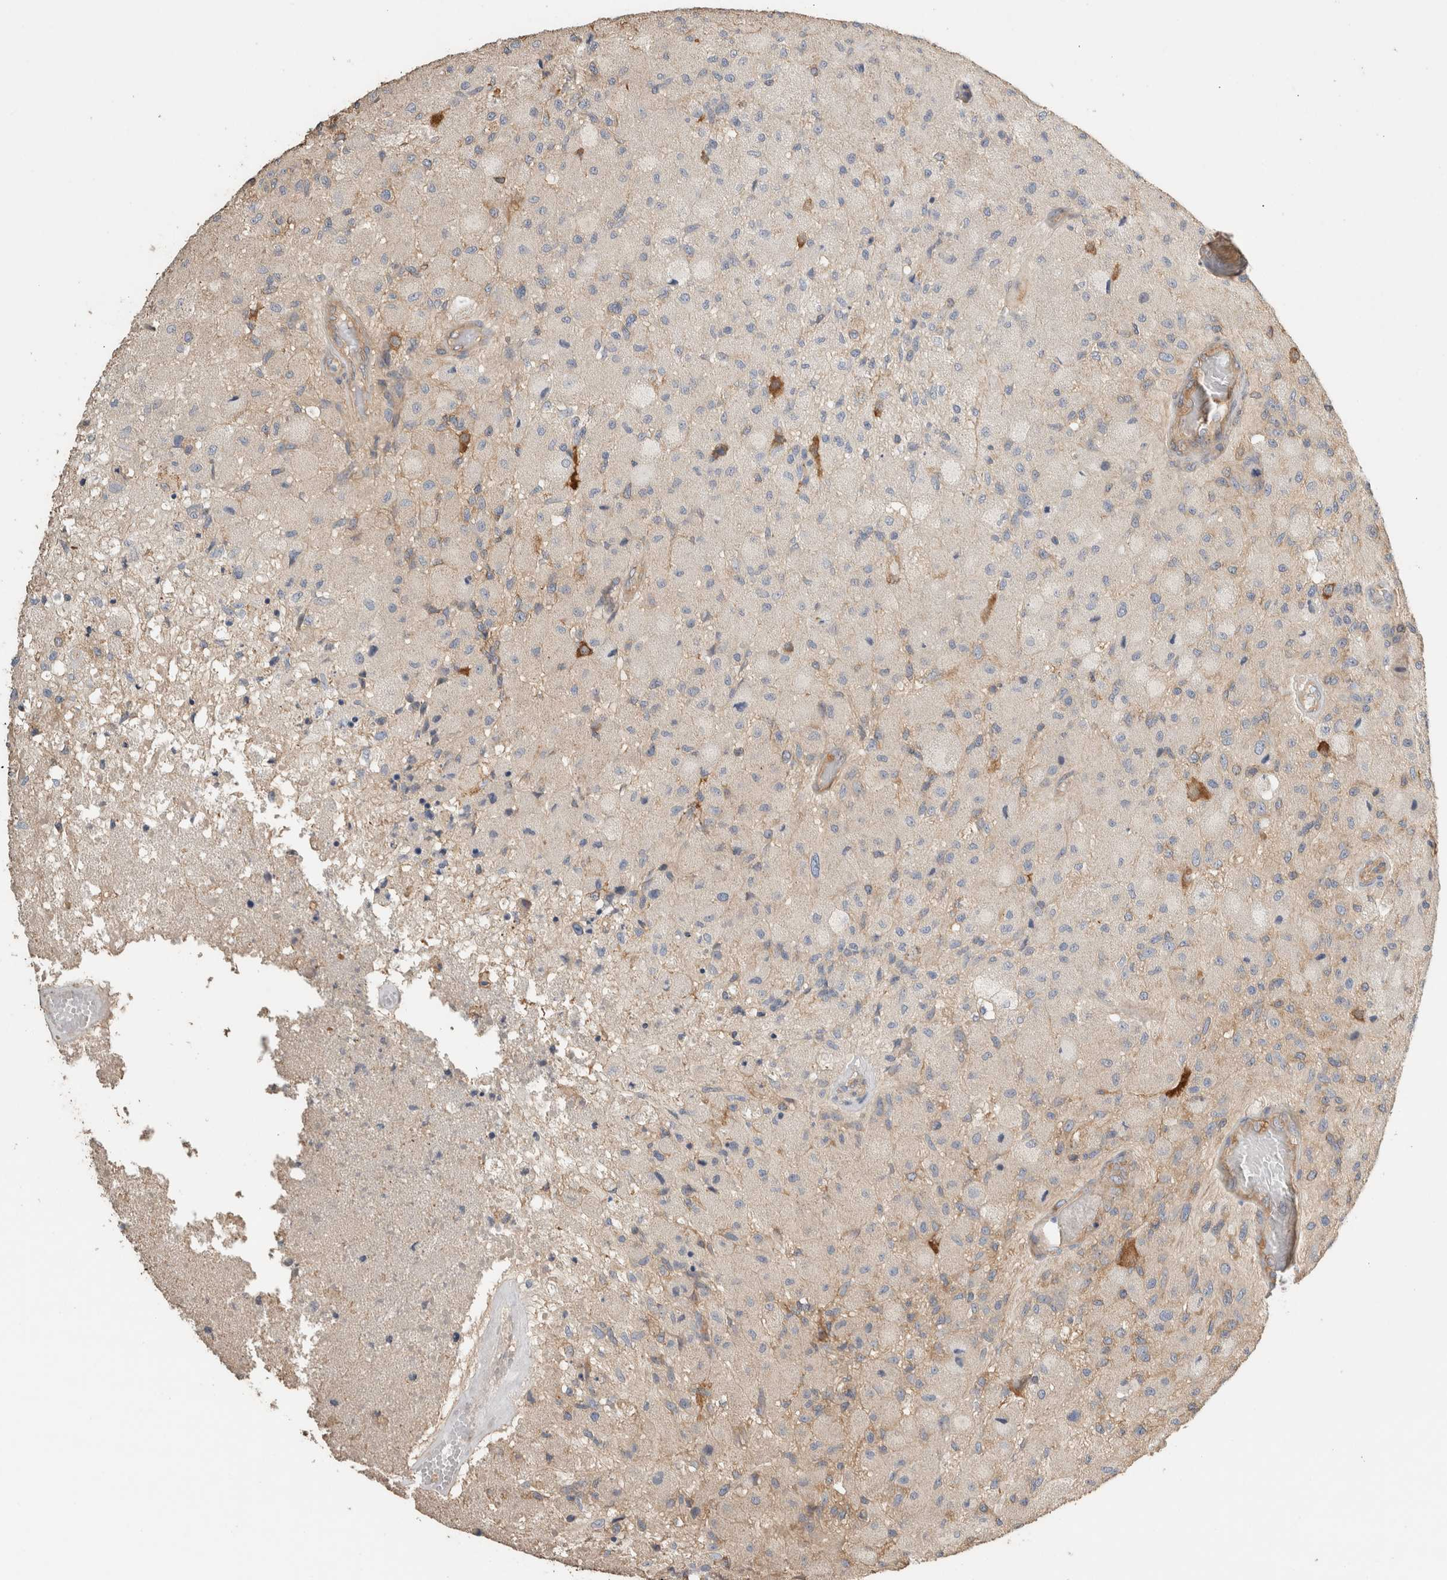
{"staining": {"intensity": "negative", "quantity": "none", "location": "none"}, "tissue": "glioma", "cell_type": "Tumor cells", "image_type": "cancer", "snomed": [{"axis": "morphology", "description": "Normal tissue, NOS"}, {"axis": "morphology", "description": "Glioma, malignant, High grade"}, {"axis": "topography", "description": "Cerebral cortex"}], "caption": "Histopathology image shows no protein expression in tumor cells of malignant high-grade glioma tissue.", "gene": "EIF4G3", "patient": {"sex": "male", "age": 77}}